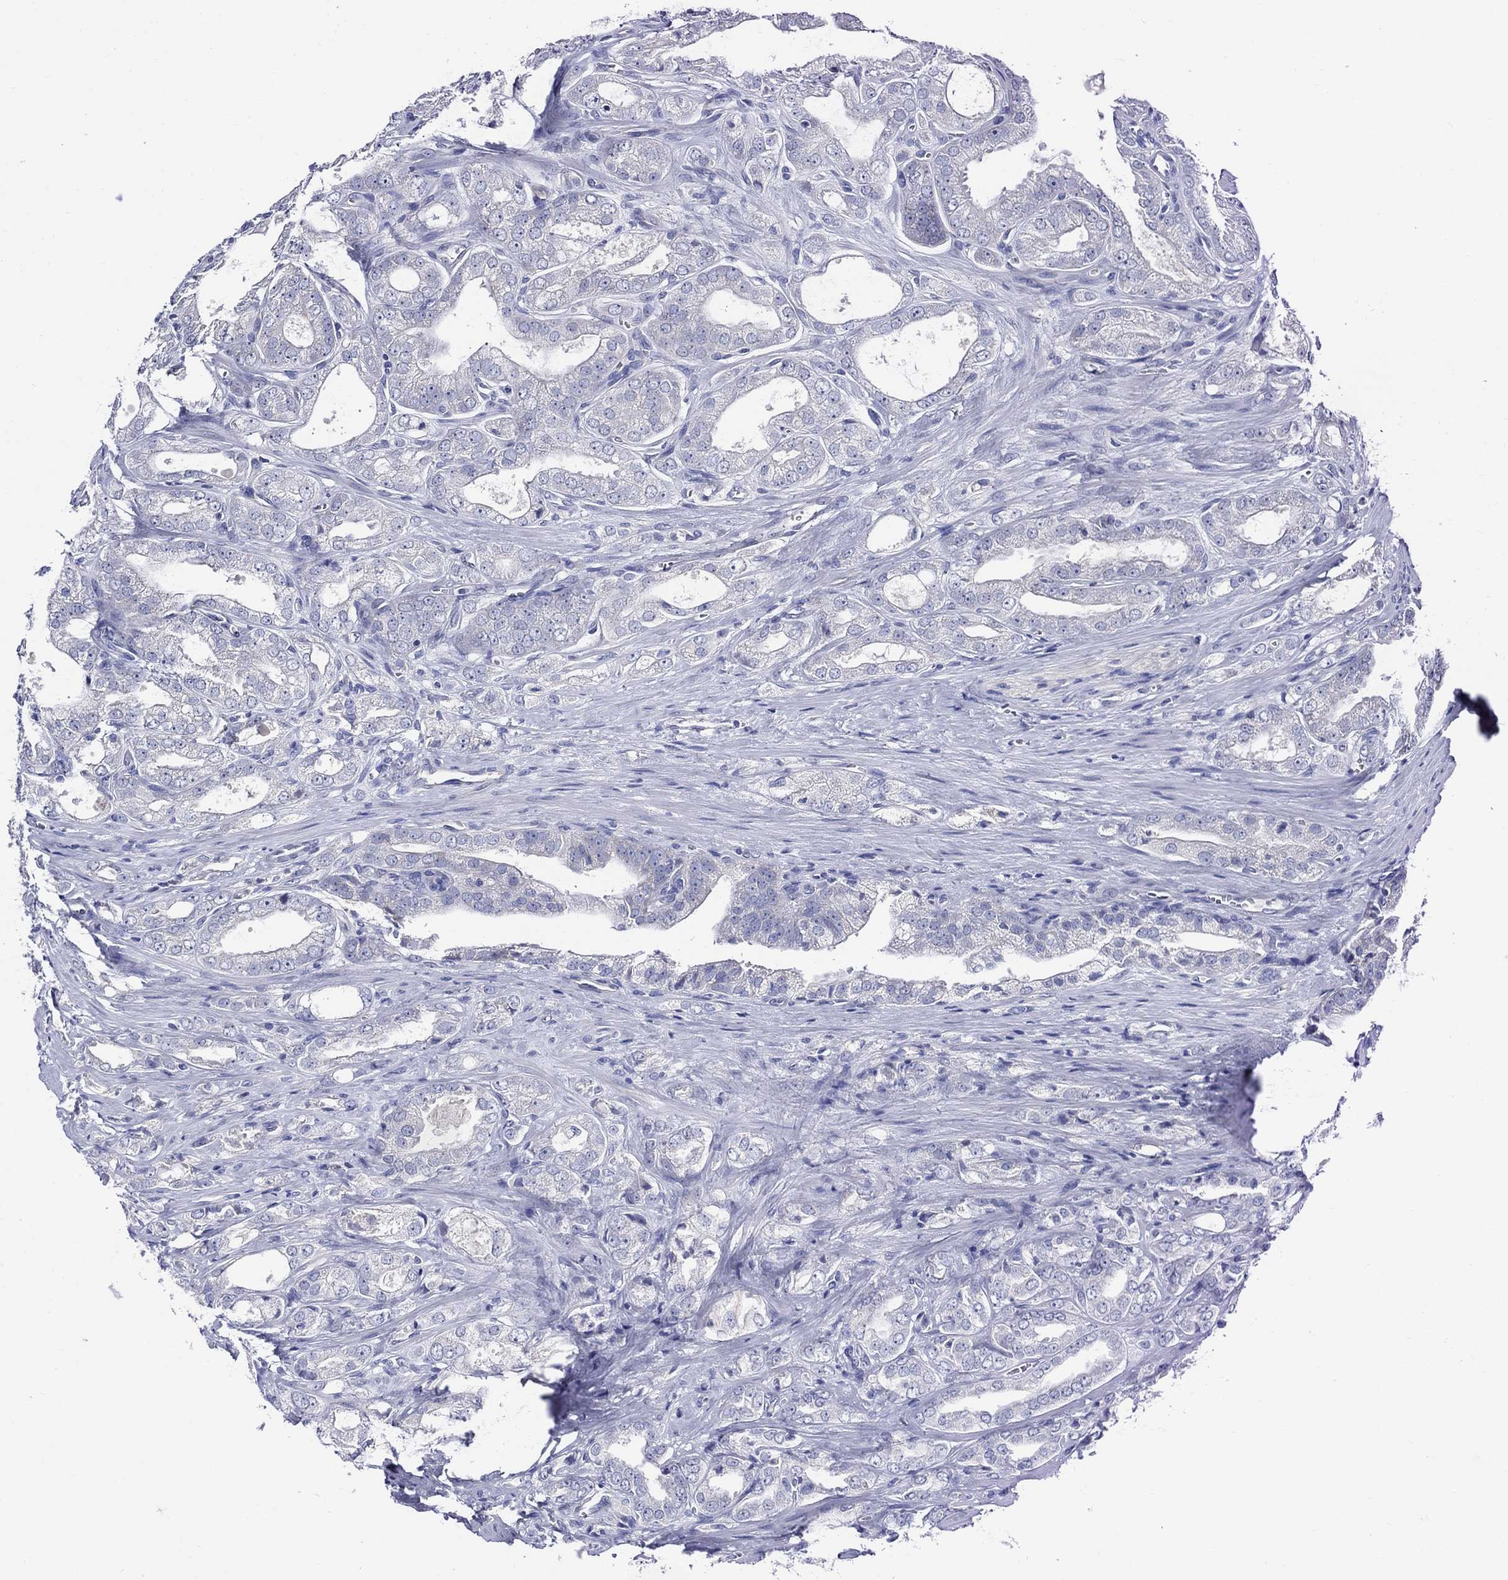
{"staining": {"intensity": "negative", "quantity": "none", "location": "none"}, "tissue": "prostate cancer", "cell_type": "Tumor cells", "image_type": "cancer", "snomed": [{"axis": "morphology", "description": "Adenocarcinoma, NOS"}, {"axis": "morphology", "description": "Adenocarcinoma, High grade"}, {"axis": "topography", "description": "Prostate"}], "caption": "Immunohistochemistry micrograph of human prostate cancer (adenocarcinoma) stained for a protein (brown), which exhibits no positivity in tumor cells.", "gene": "SKOR1", "patient": {"sex": "male", "age": 70}}